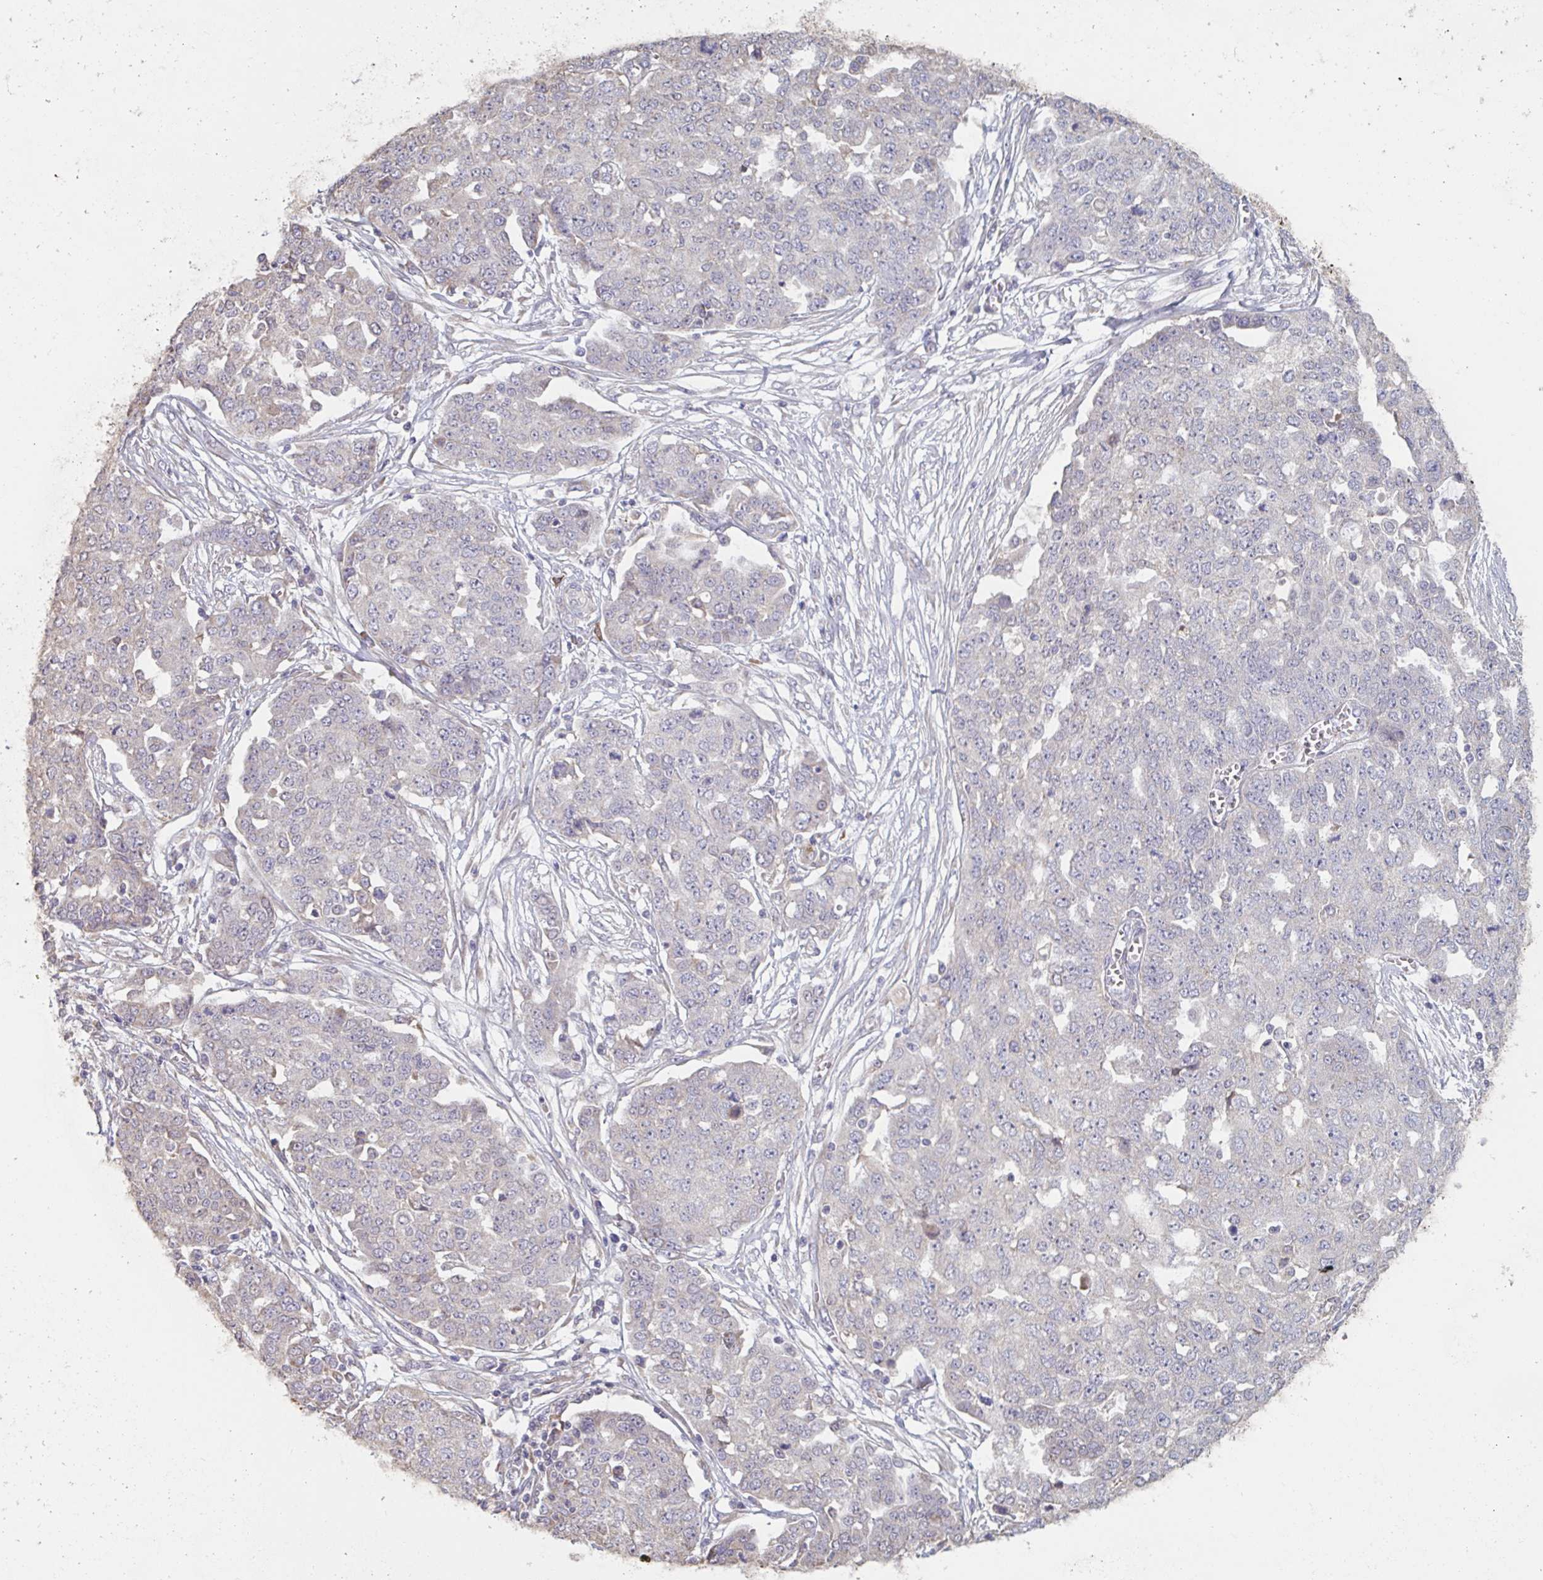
{"staining": {"intensity": "negative", "quantity": "none", "location": "none"}, "tissue": "ovarian cancer", "cell_type": "Tumor cells", "image_type": "cancer", "snomed": [{"axis": "morphology", "description": "Cystadenocarcinoma, serous, NOS"}, {"axis": "topography", "description": "Soft tissue"}, {"axis": "topography", "description": "Ovary"}], "caption": "Immunohistochemistry (IHC) micrograph of neoplastic tissue: serous cystadenocarcinoma (ovarian) stained with DAB demonstrates no significant protein positivity in tumor cells.", "gene": "CD1E", "patient": {"sex": "female", "age": 57}}